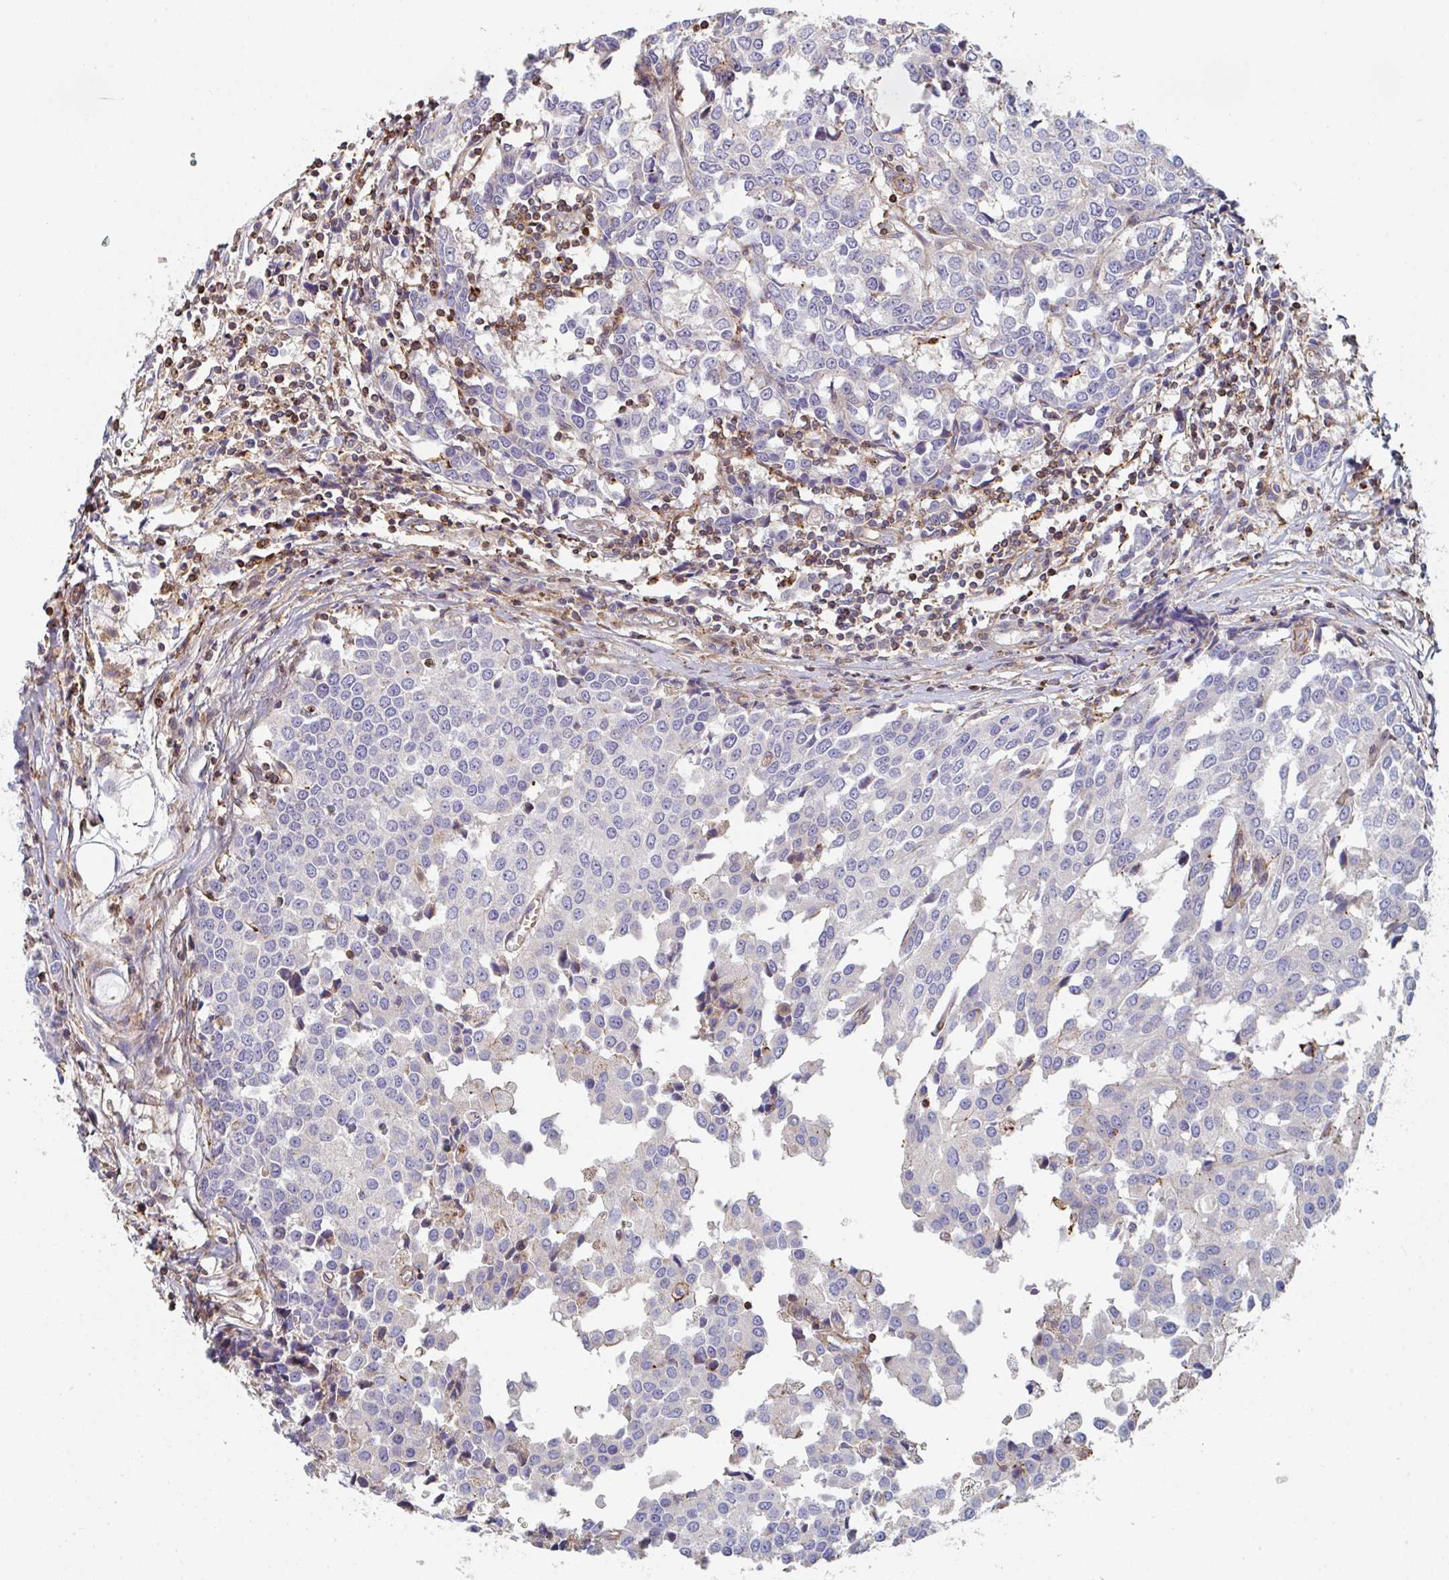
{"staining": {"intensity": "negative", "quantity": "none", "location": "none"}, "tissue": "breast cancer", "cell_type": "Tumor cells", "image_type": "cancer", "snomed": [{"axis": "morphology", "description": "Duct carcinoma"}, {"axis": "topography", "description": "Breast"}], "caption": "Immunohistochemical staining of human breast cancer (intraductal carcinoma) shows no significant staining in tumor cells.", "gene": "FZD2", "patient": {"sex": "female", "age": 80}}